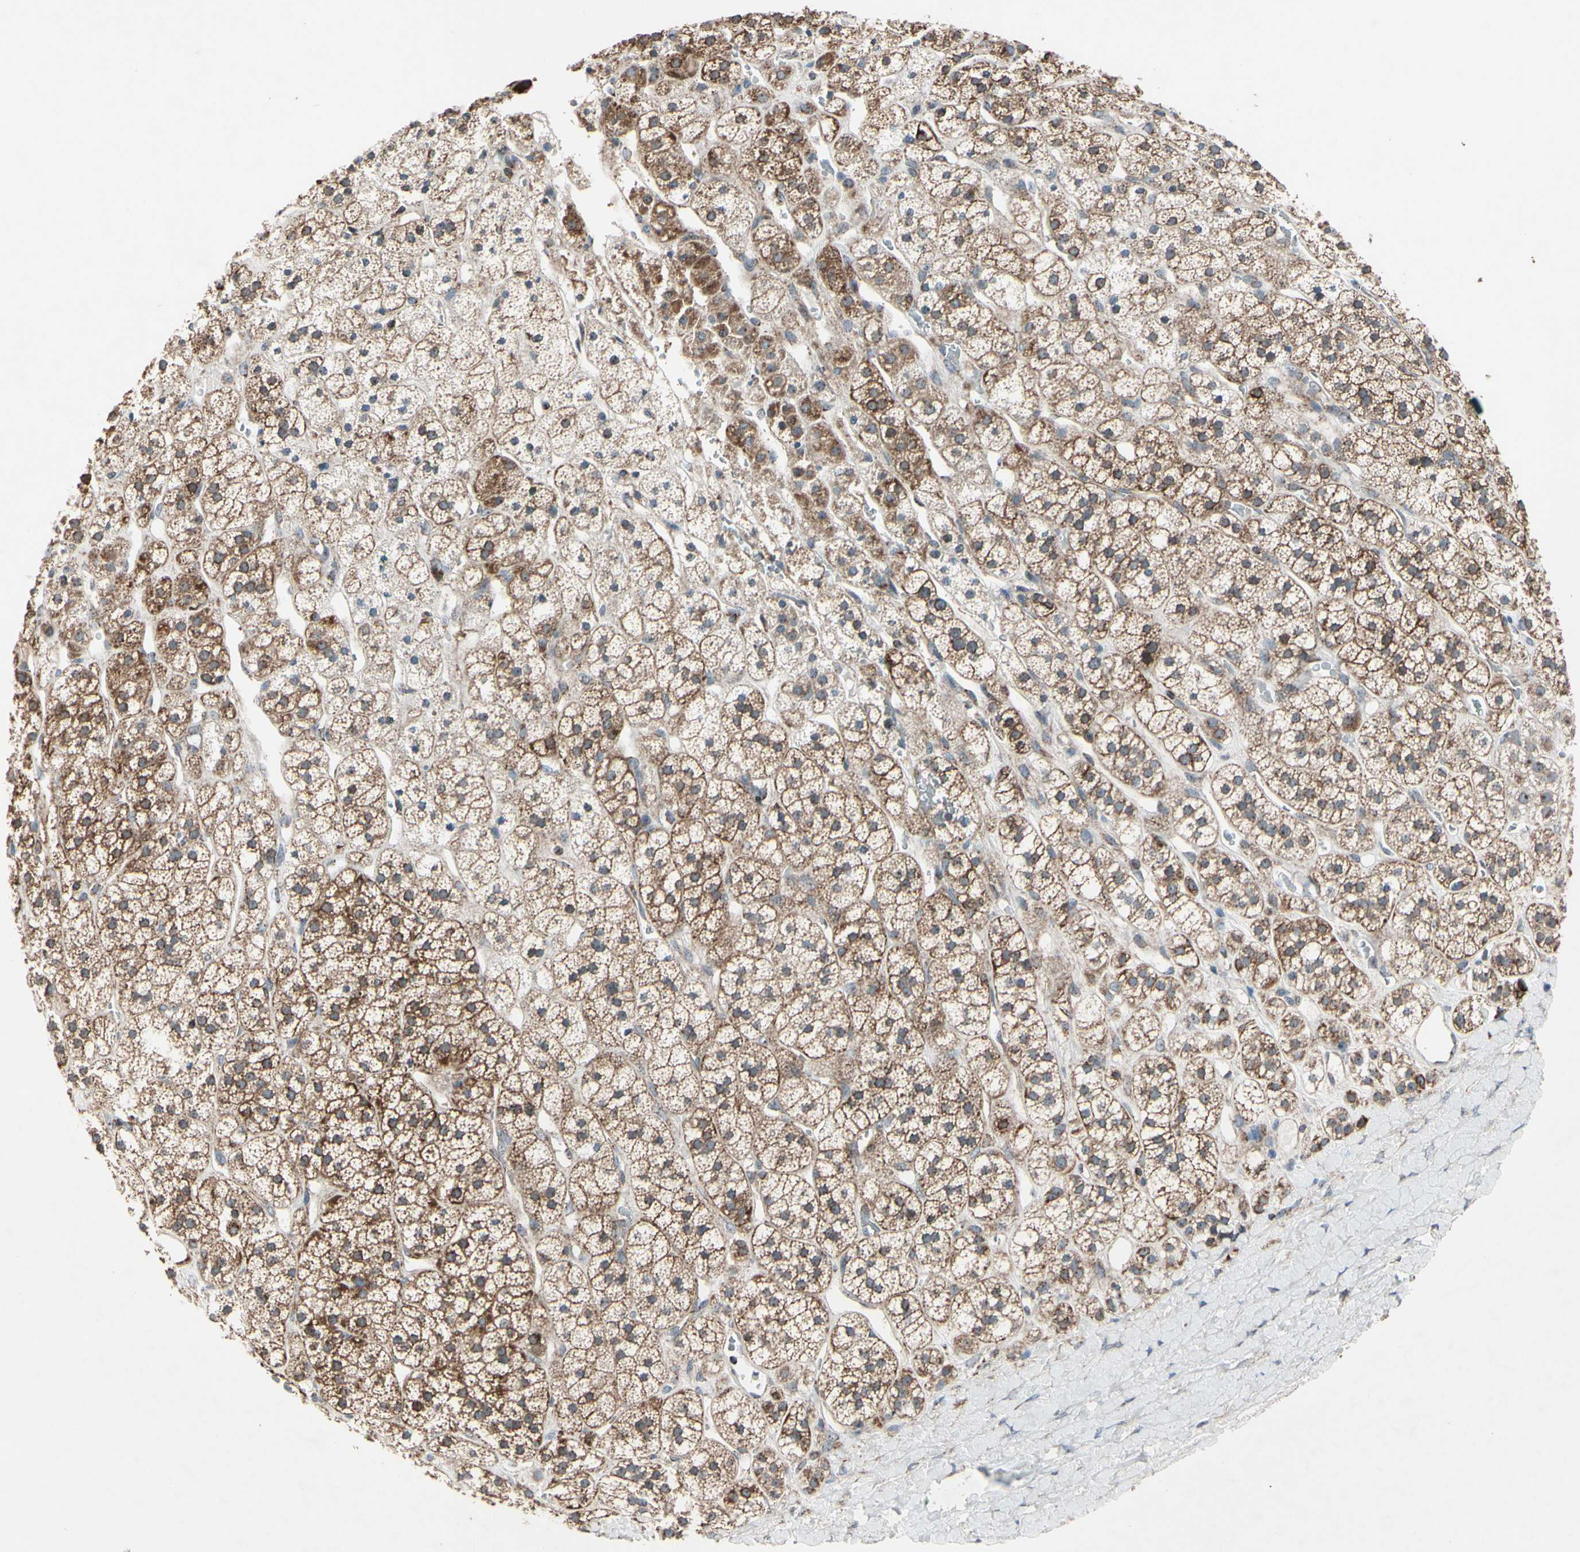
{"staining": {"intensity": "strong", "quantity": ">75%", "location": "cytoplasmic/membranous"}, "tissue": "adrenal gland", "cell_type": "Glandular cells", "image_type": "normal", "snomed": [{"axis": "morphology", "description": "Normal tissue, NOS"}, {"axis": "topography", "description": "Adrenal gland"}], "caption": "Immunohistochemical staining of normal human adrenal gland reveals >75% levels of strong cytoplasmic/membranous protein staining in approximately >75% of glandular cells.", "gene": "CPT1A", "patient": {"sex": "male", "age": 56}}